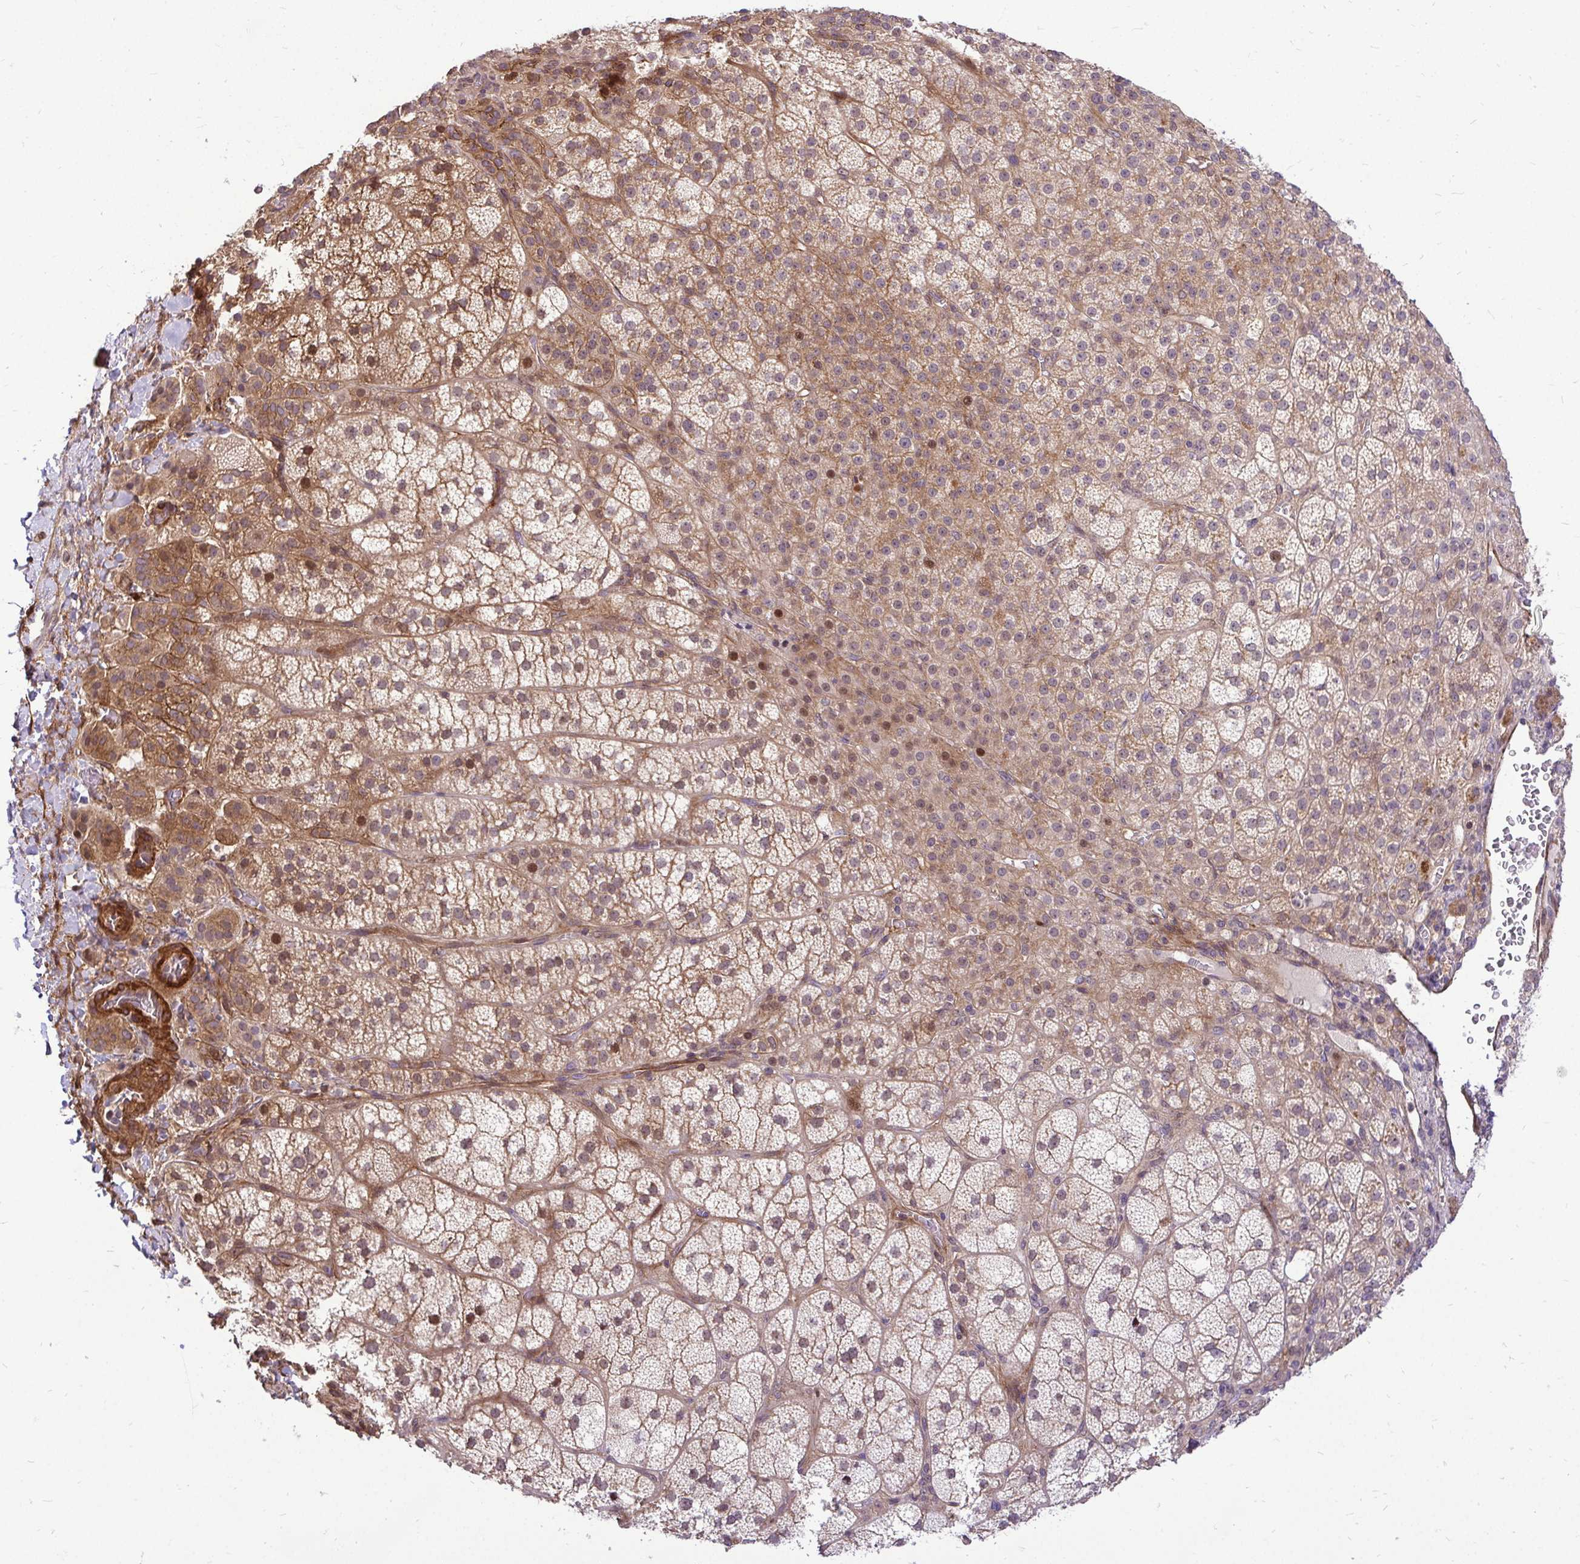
{"staining": {"intensity": "moderate", "quantity": ">75%", "location": "cytoplasmic/membranous,nuclear"}, "tissue": "adrenal gland", "cell_type": "Glandular cells", "image_type": "normal", "snomed": [{"axis": "morphology", "description": "Normal tissue, NOS"}, {"axis": "topography", "description": "Adrenal gland"}], "caption": "This micrograph exhibits IHC staining of benign adrenal gland, with medium moderate cytoplasmic/membranous,nuclear staining in about >75% of glandular cells.", "gene": "TRIP6", "patient": {"sex": "female", "age": 60}}